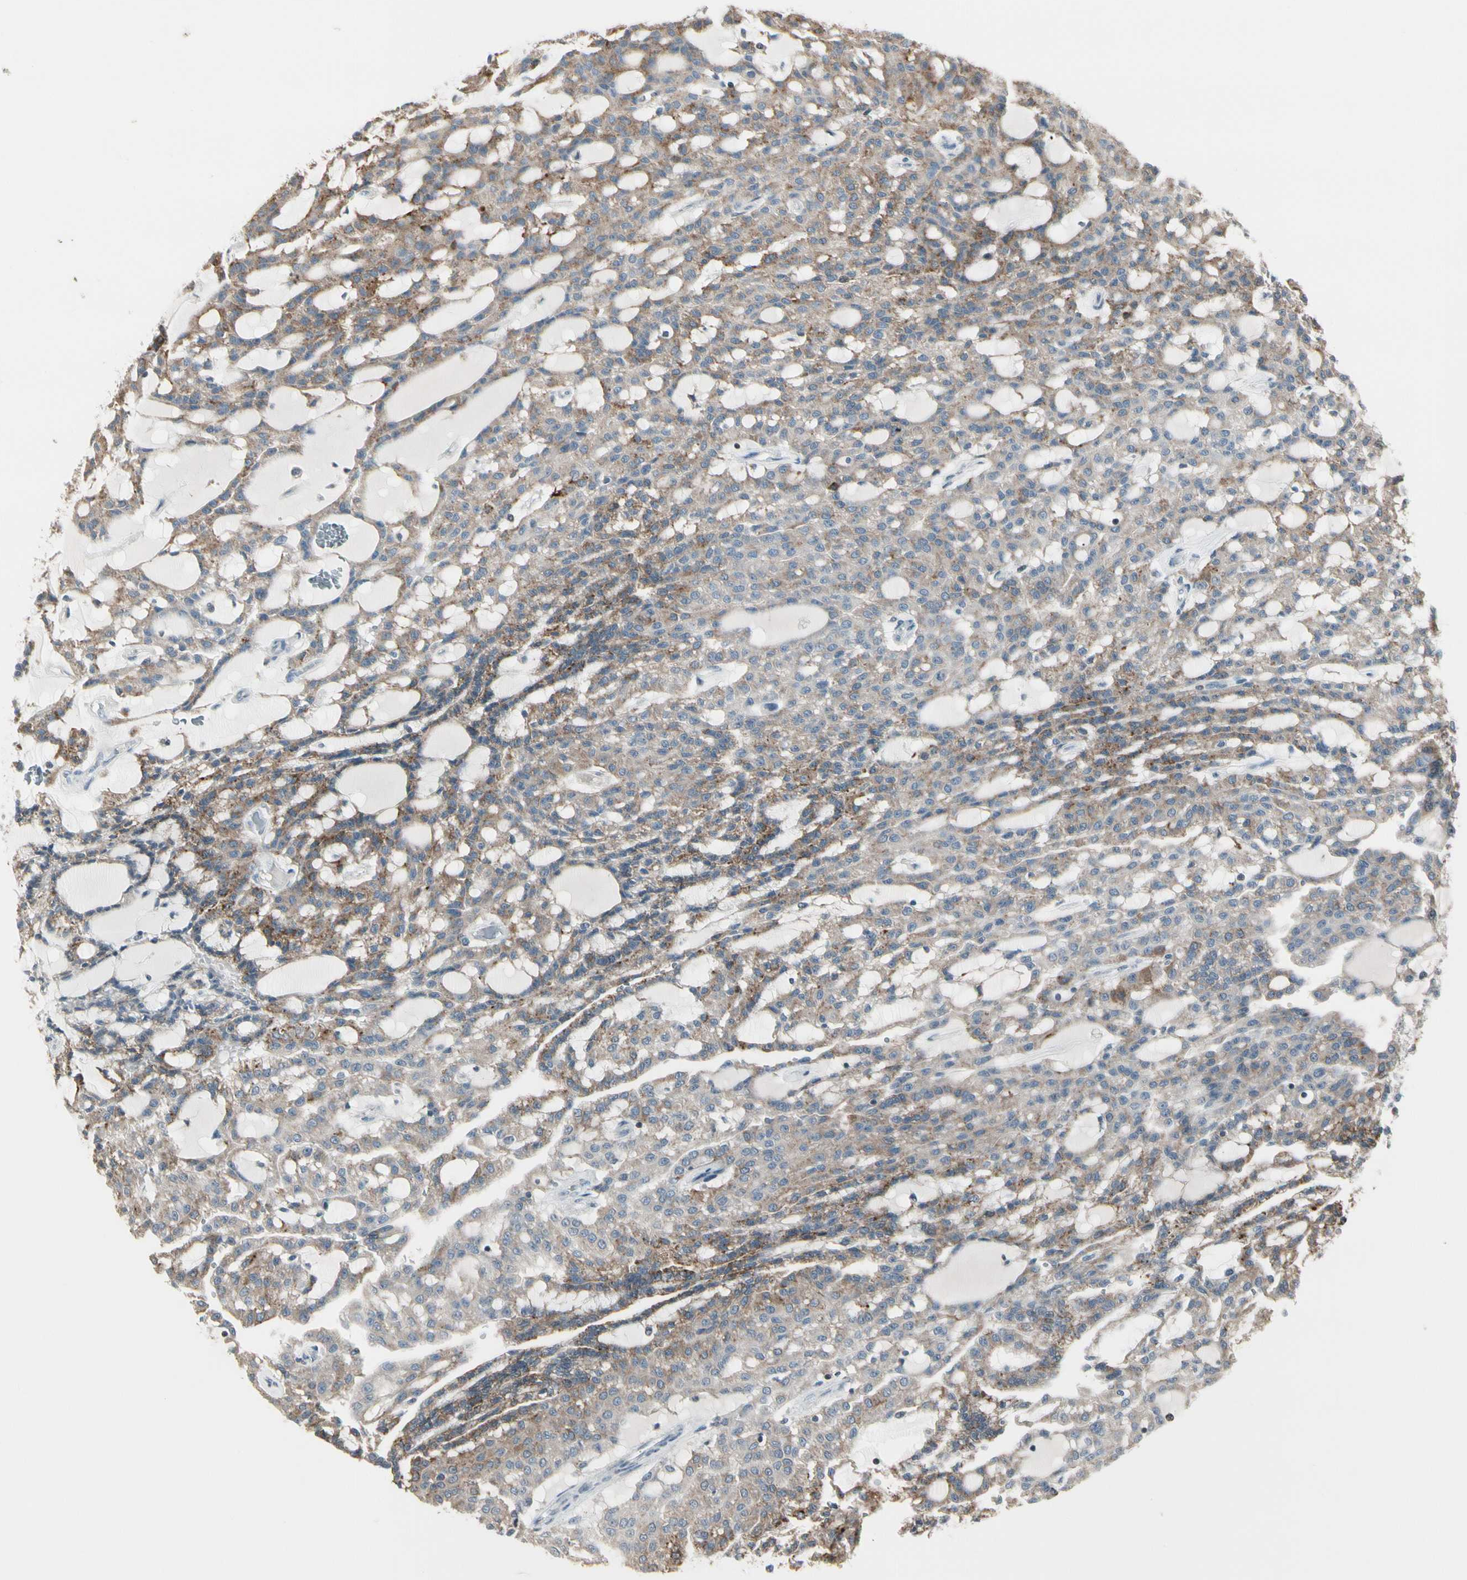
{"staining": {"intensity": "moderate", "quantity": ">75%", "location": "cytoplasmic/membranous"}, "tissue": "renal cancer", "cell_type": "Tumor cells", "image_type": "cancer", "snomed": [{"axis": "morphology", "description": "Adenocarcinoma, NOS"}, {"axis": "topography", "description": "Kidney"}], "caption": "Immunohistochemistry (IHC) (DAB) staining of renal cancer demonstrates moderate cytoplasmic/membranous protein staining in approximately >75% of tumor cells.", "gene": "TMEM176A", "patient": {"sex": "male", "age": 63}}